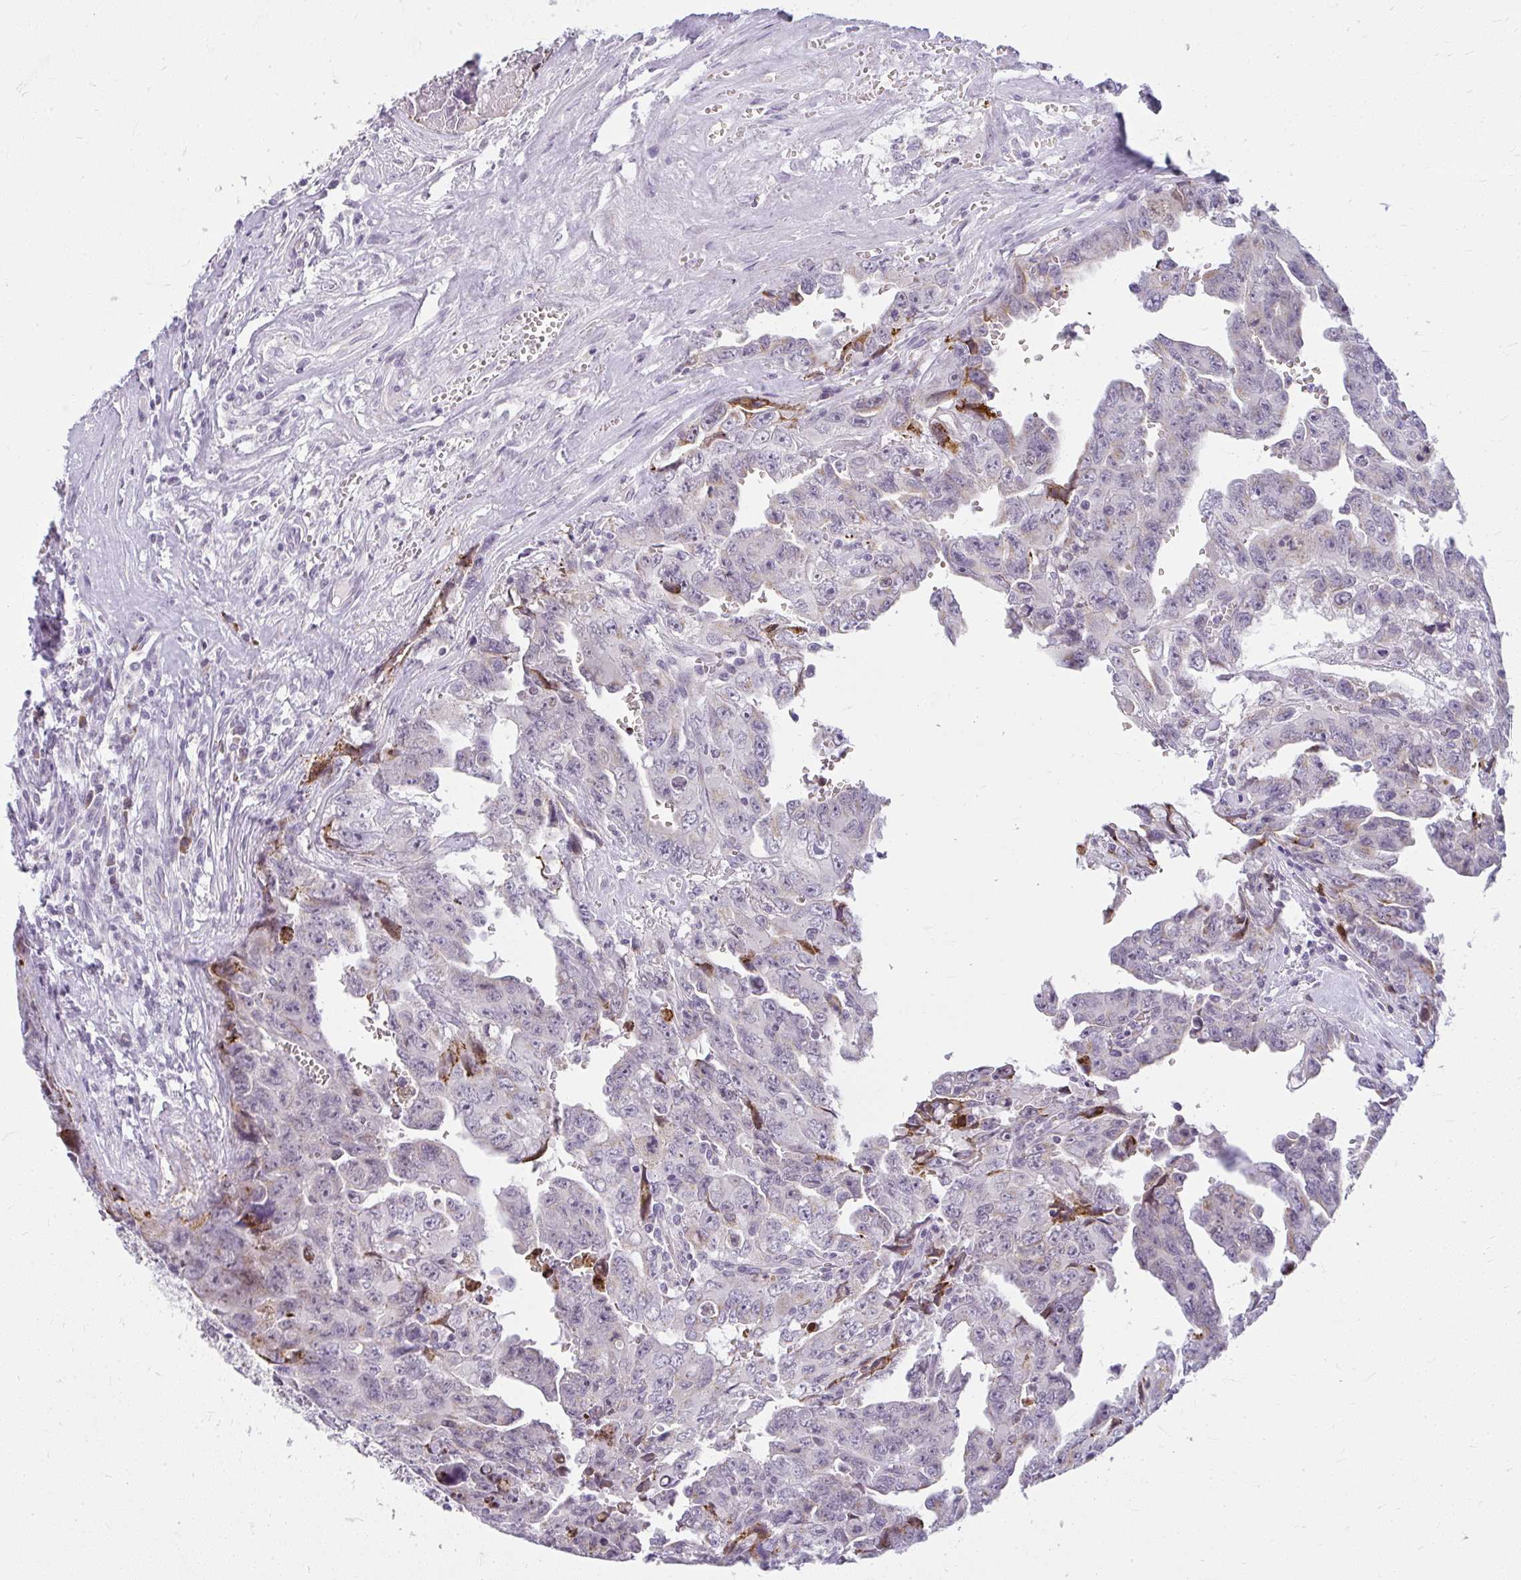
{"staining": {"intensity": "weak", "quantity": "<25%", "location": "cytoplasmic/membranous"}, "tissue": "testis cancer", "cell_type": "Tumor cells", "image_type": "cancer", "snomed": [{"axis": "morphology", "description": "Carcinoma, Embryonal, NOS"}, {"axis": "topography", "description": "Testis"}], "caption": "The micrograph exhibits no significant staining in tumor cells of testis cancer (embryonal carcinoma). (Stains: DAB (3,3'-diaminobenzidine) immunohistochemistry (IHC) with hematoxylin counter stain, Microscopy: brightfield microscopy at high magnification).", "gene": "ZFYVE26", "patient": {"sex": "male", "age": 24}}